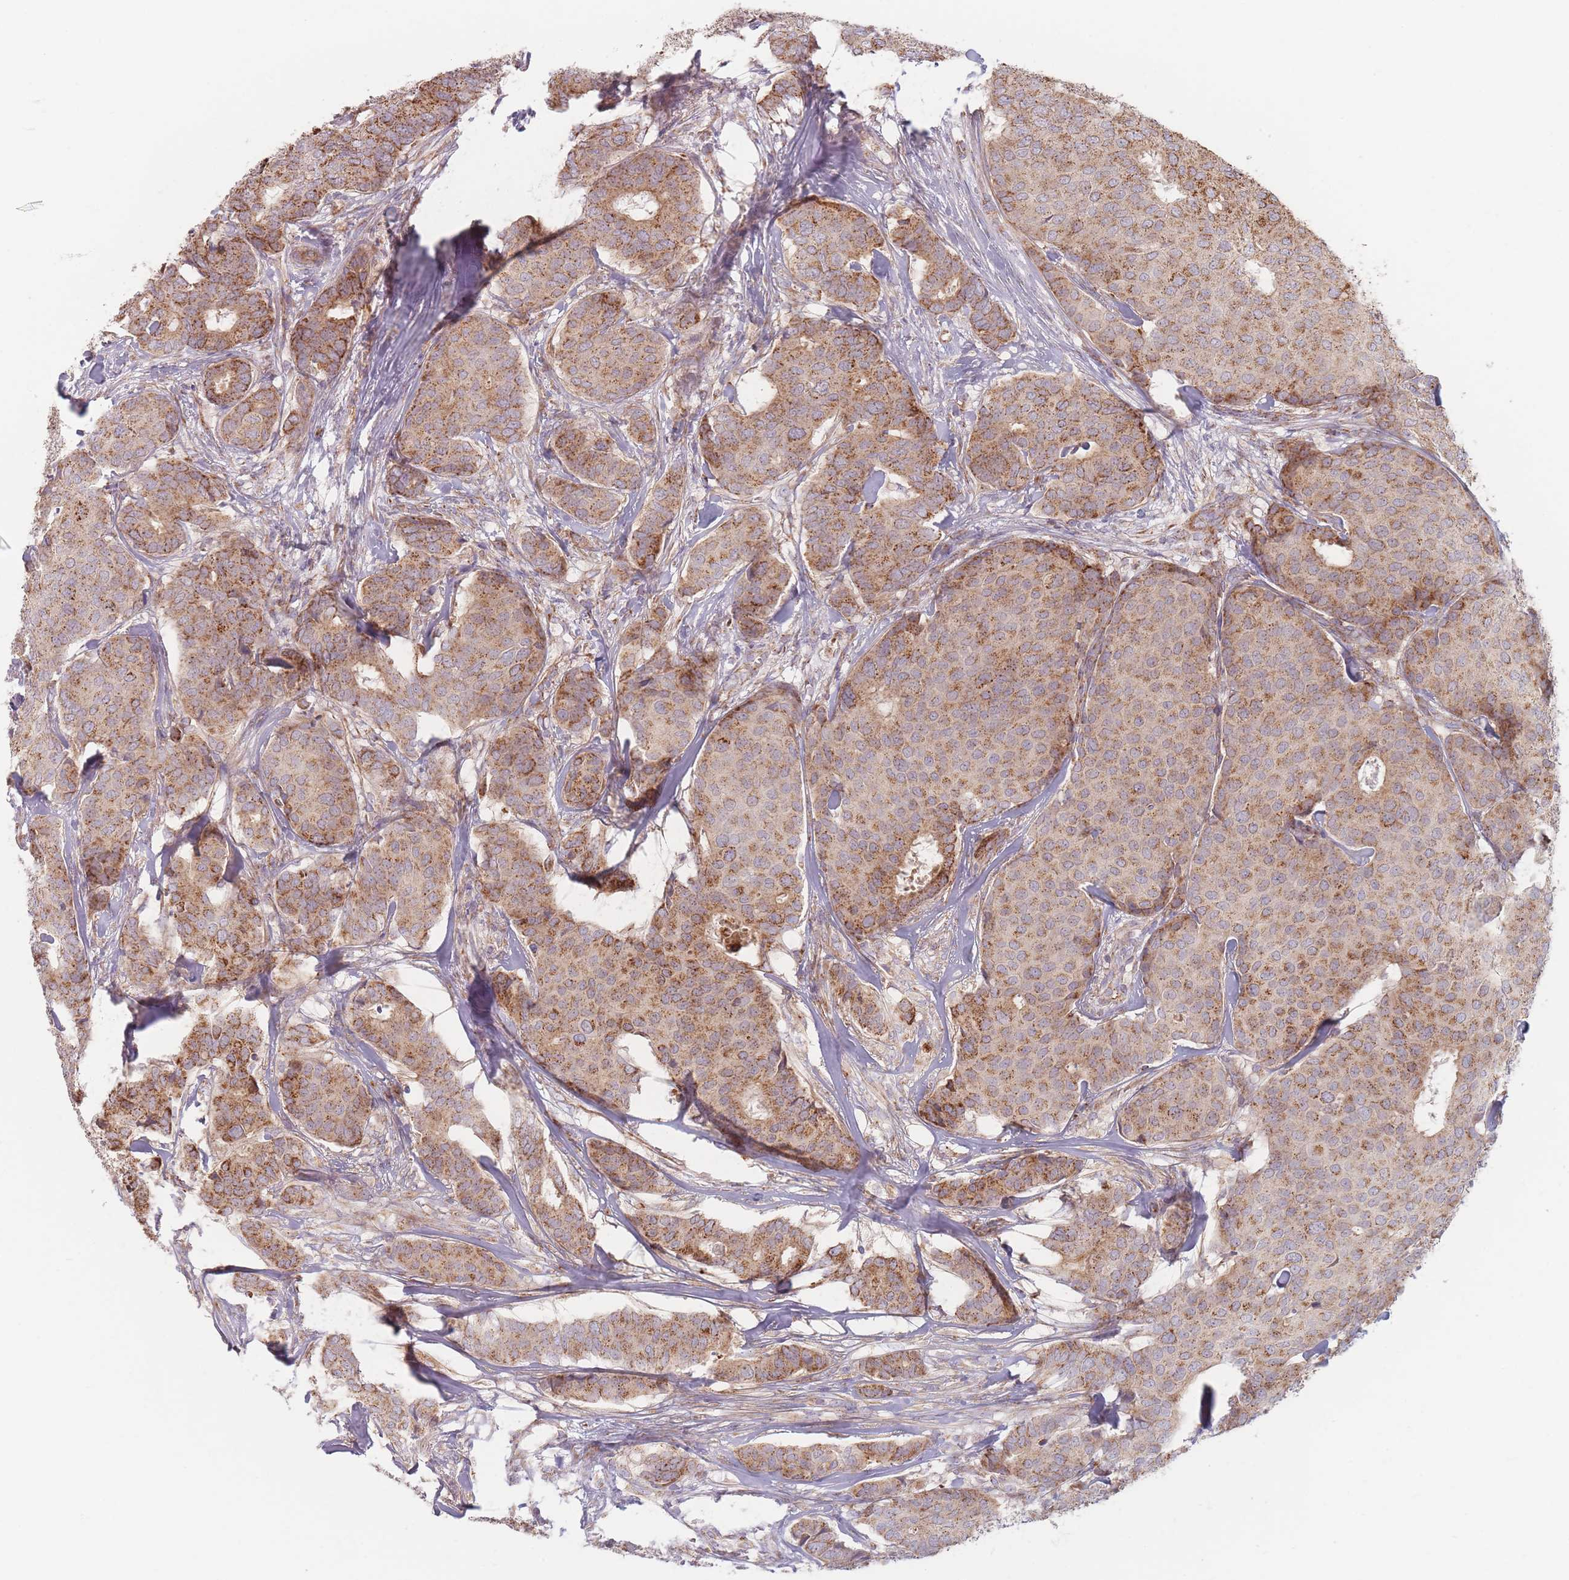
{"staining": {"intensity": "moderate", "quantity": ">75%", "location": "cytoplasmic/membranous"}, "tissue": "breast cancer", "cell_type": "Tumor cells", "image_type": "cancer", "snomed": [{"axis": "morphology", "description": "Duct carcinoma"}, {"axis": "topography", "description": "Breast"}], "caption": "Invasive ductal carcinoma (breast) tissue demonstrates moderate cytoplasmic/membranous staining in approximately >75% of tumor cells, visualized by immunohistochemistry.", "gene": "ESRP2", "patient": {"sex": "female", "age": 75}}